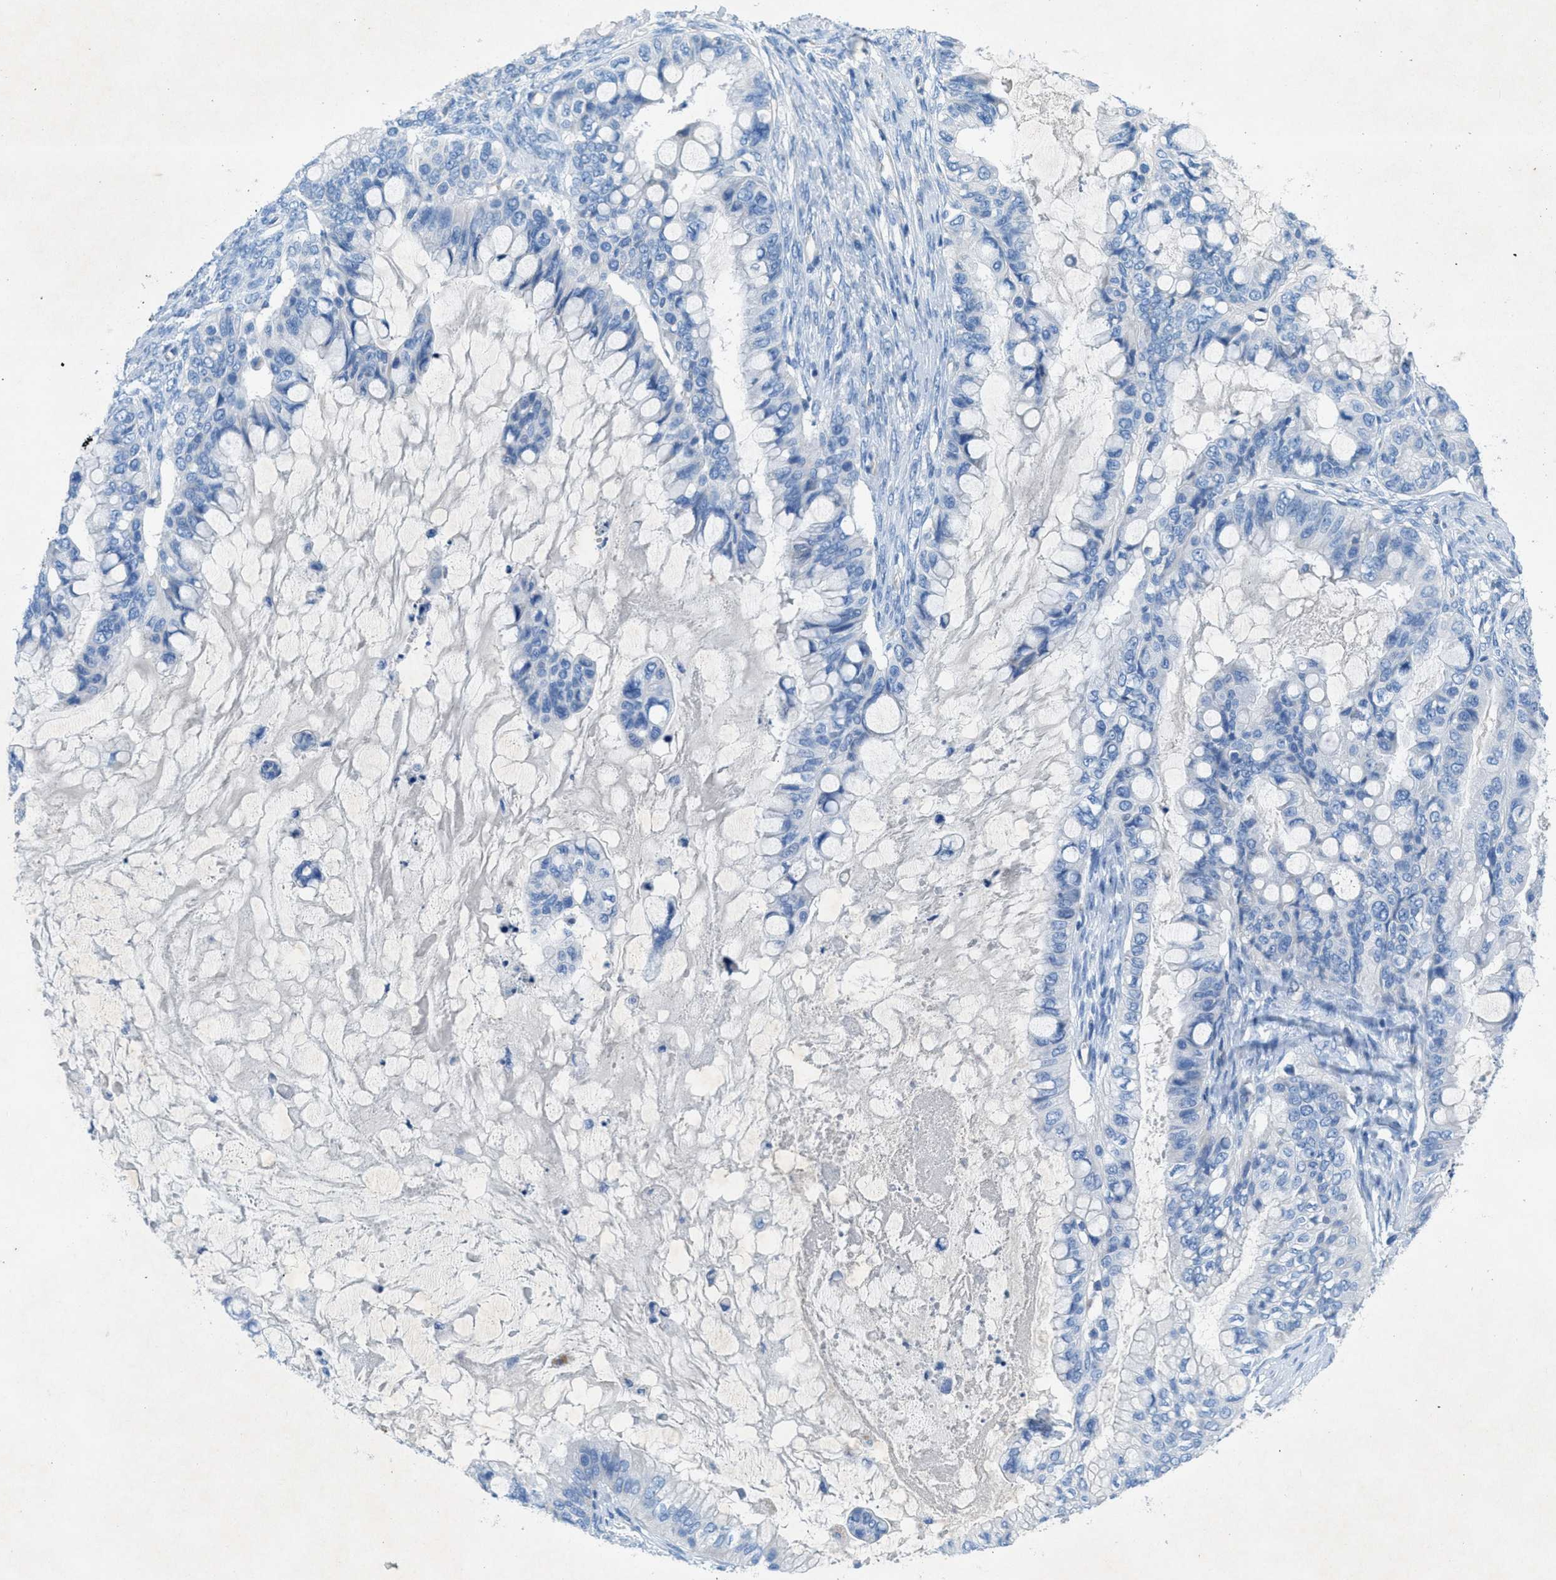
{"staining": {"intensity": "negative", "quantity": "none", "location": "none"}, "tissue": "ovarian cancer", "cell_type": "Tumor cells", "image_type": "cancer", "snomed": [{"axis": "morphology", "description": "Cystadenocarcinoma, mucinous, NOS"}, {"axis": "topography", "description": "Ovary"}], "caption": "Human ovarian cancer (mucinous cystadenocarcinoma) stained for a protein using immunohistochemistry (IHC) demonstrates no staining in tumor cells.", "gene": "GALNT17", "patient": {"sex": "female", "age": 80}}